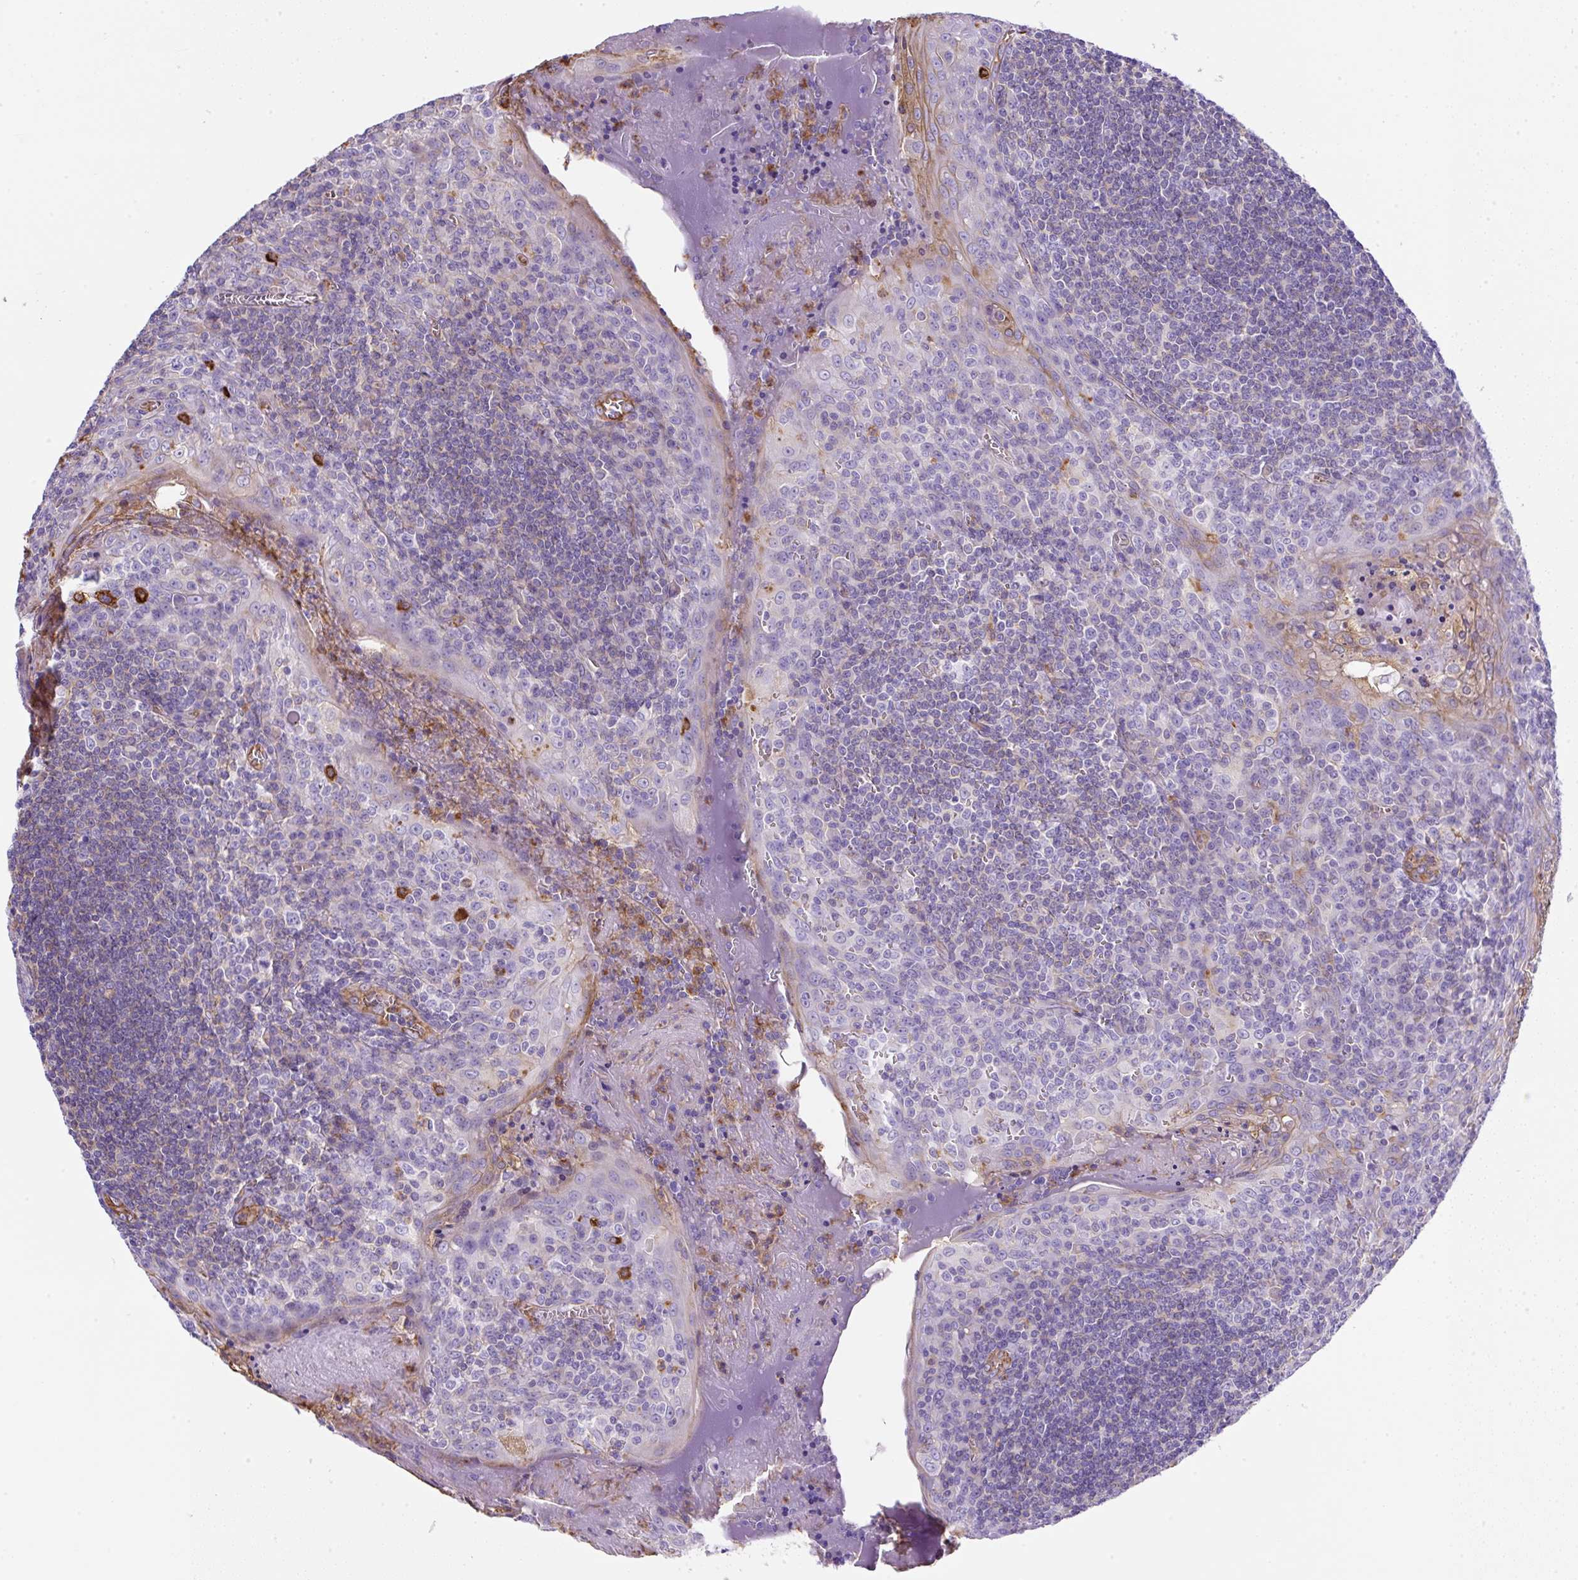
{"staining": {"intensity": "moderate", "quantity": "<25%", "location": "cytoplasmic/membranous"}, "tissue": "tonsil", "cell_type": "Germinal center cells", "image_type": "normal", "snomed": [{"axis": "morphology", "description": "Normal tissue, NOS"}, {"axis": "topography", "description": "Tonsil"}], "caption": "The photomicrograph displays staining of normal tonsil, revealing moderate cytoplasmic/membranous protein positivity (brown color) within germinal center cells.", "gene": "MAGEB5", "patient": {"sex": "male", "age": 27}}